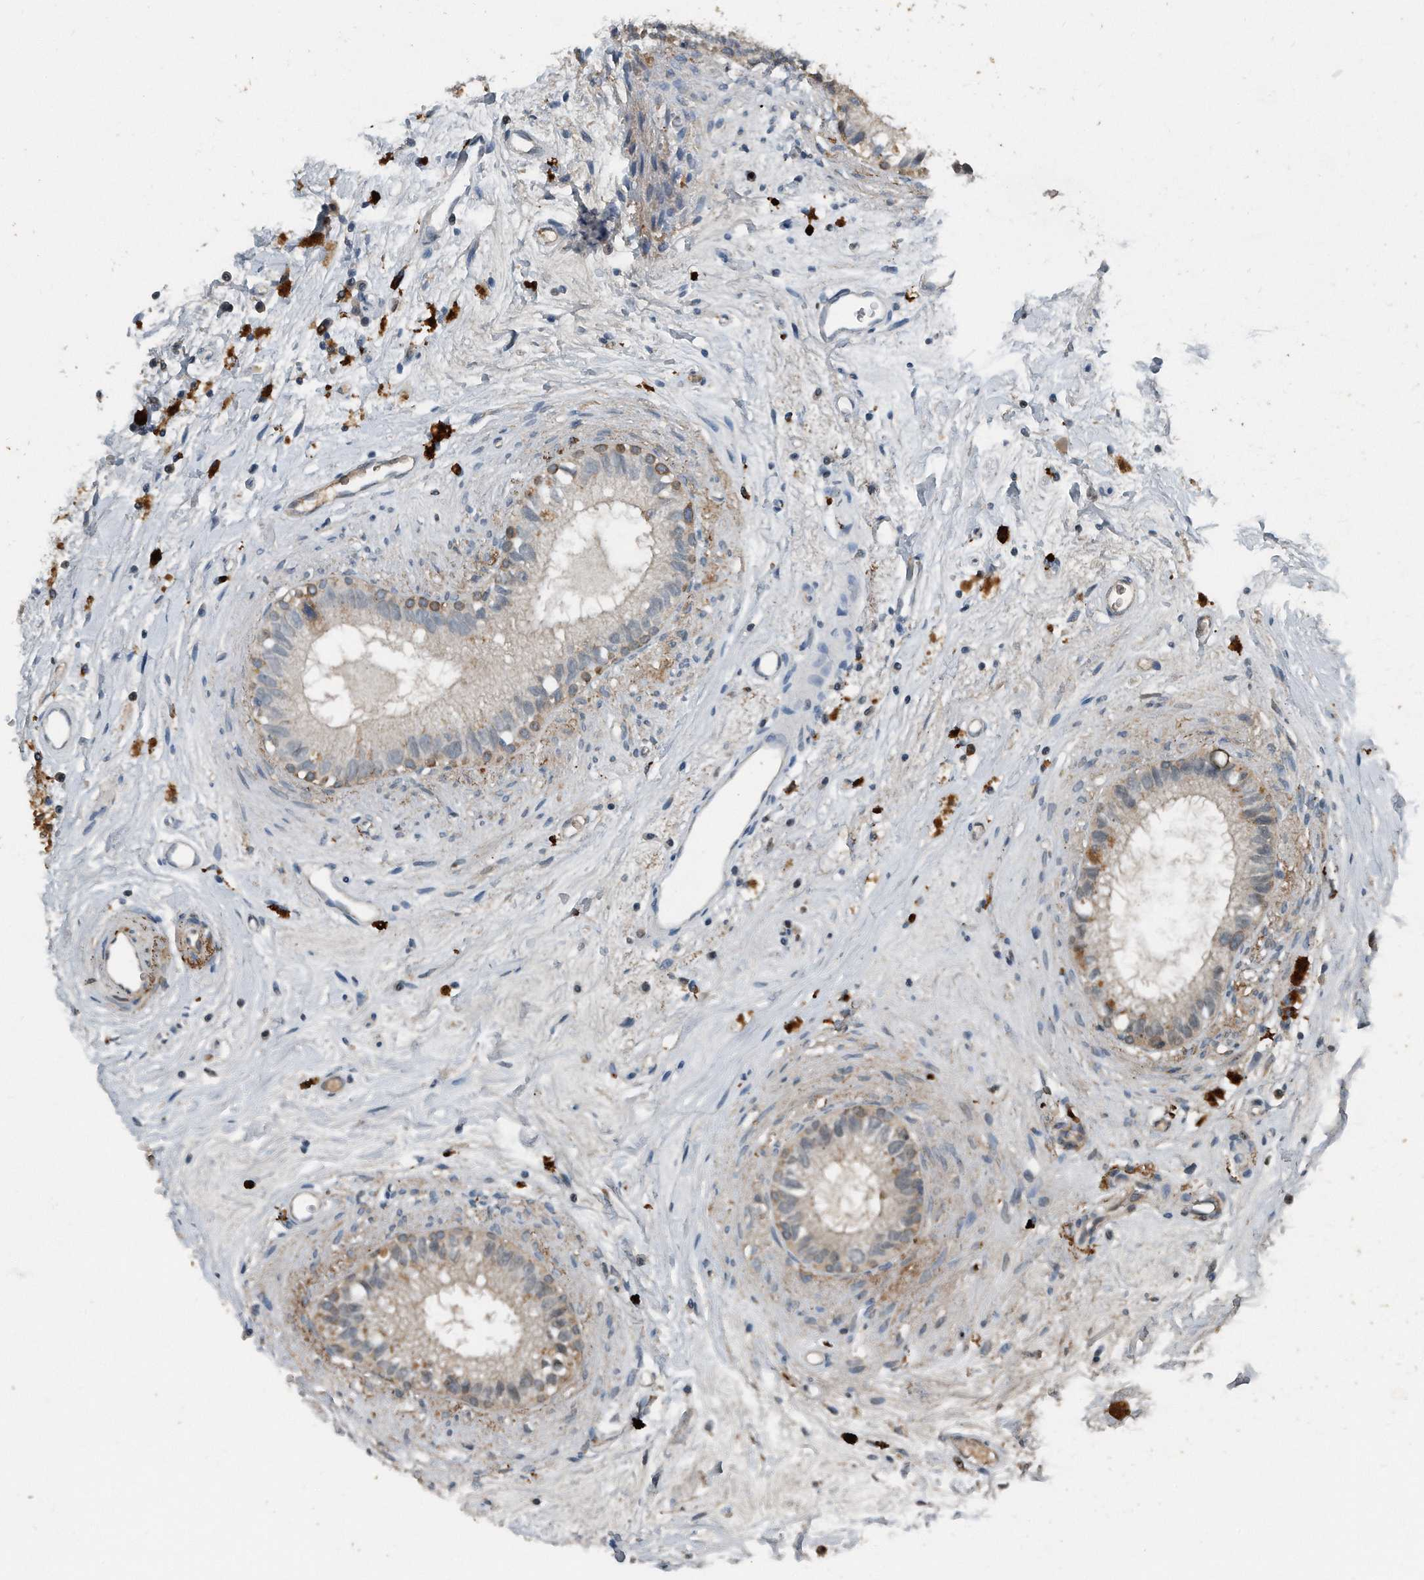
{"staining": {"intensity": "moderate", "quantity": "<25%", "location": "cytoplasmic/membranous"}, "tissue": "epididymis", "cell_type": "Glandular cells", "image_type": "normal", "snomed": [{"axis": "morphology", "description": "Normal tissue, NOS"}, {"axis": "topography", "description": "Epididymis"}], "caption": "A histopathology image showing moderate cytoplasmic/membranous expression in approximately <25% of glandular cells in normal epididymis, as visualized by brown immunohistochemical staining.", "gene": "C9", "patient": {"sex": "male", "age": 80}}